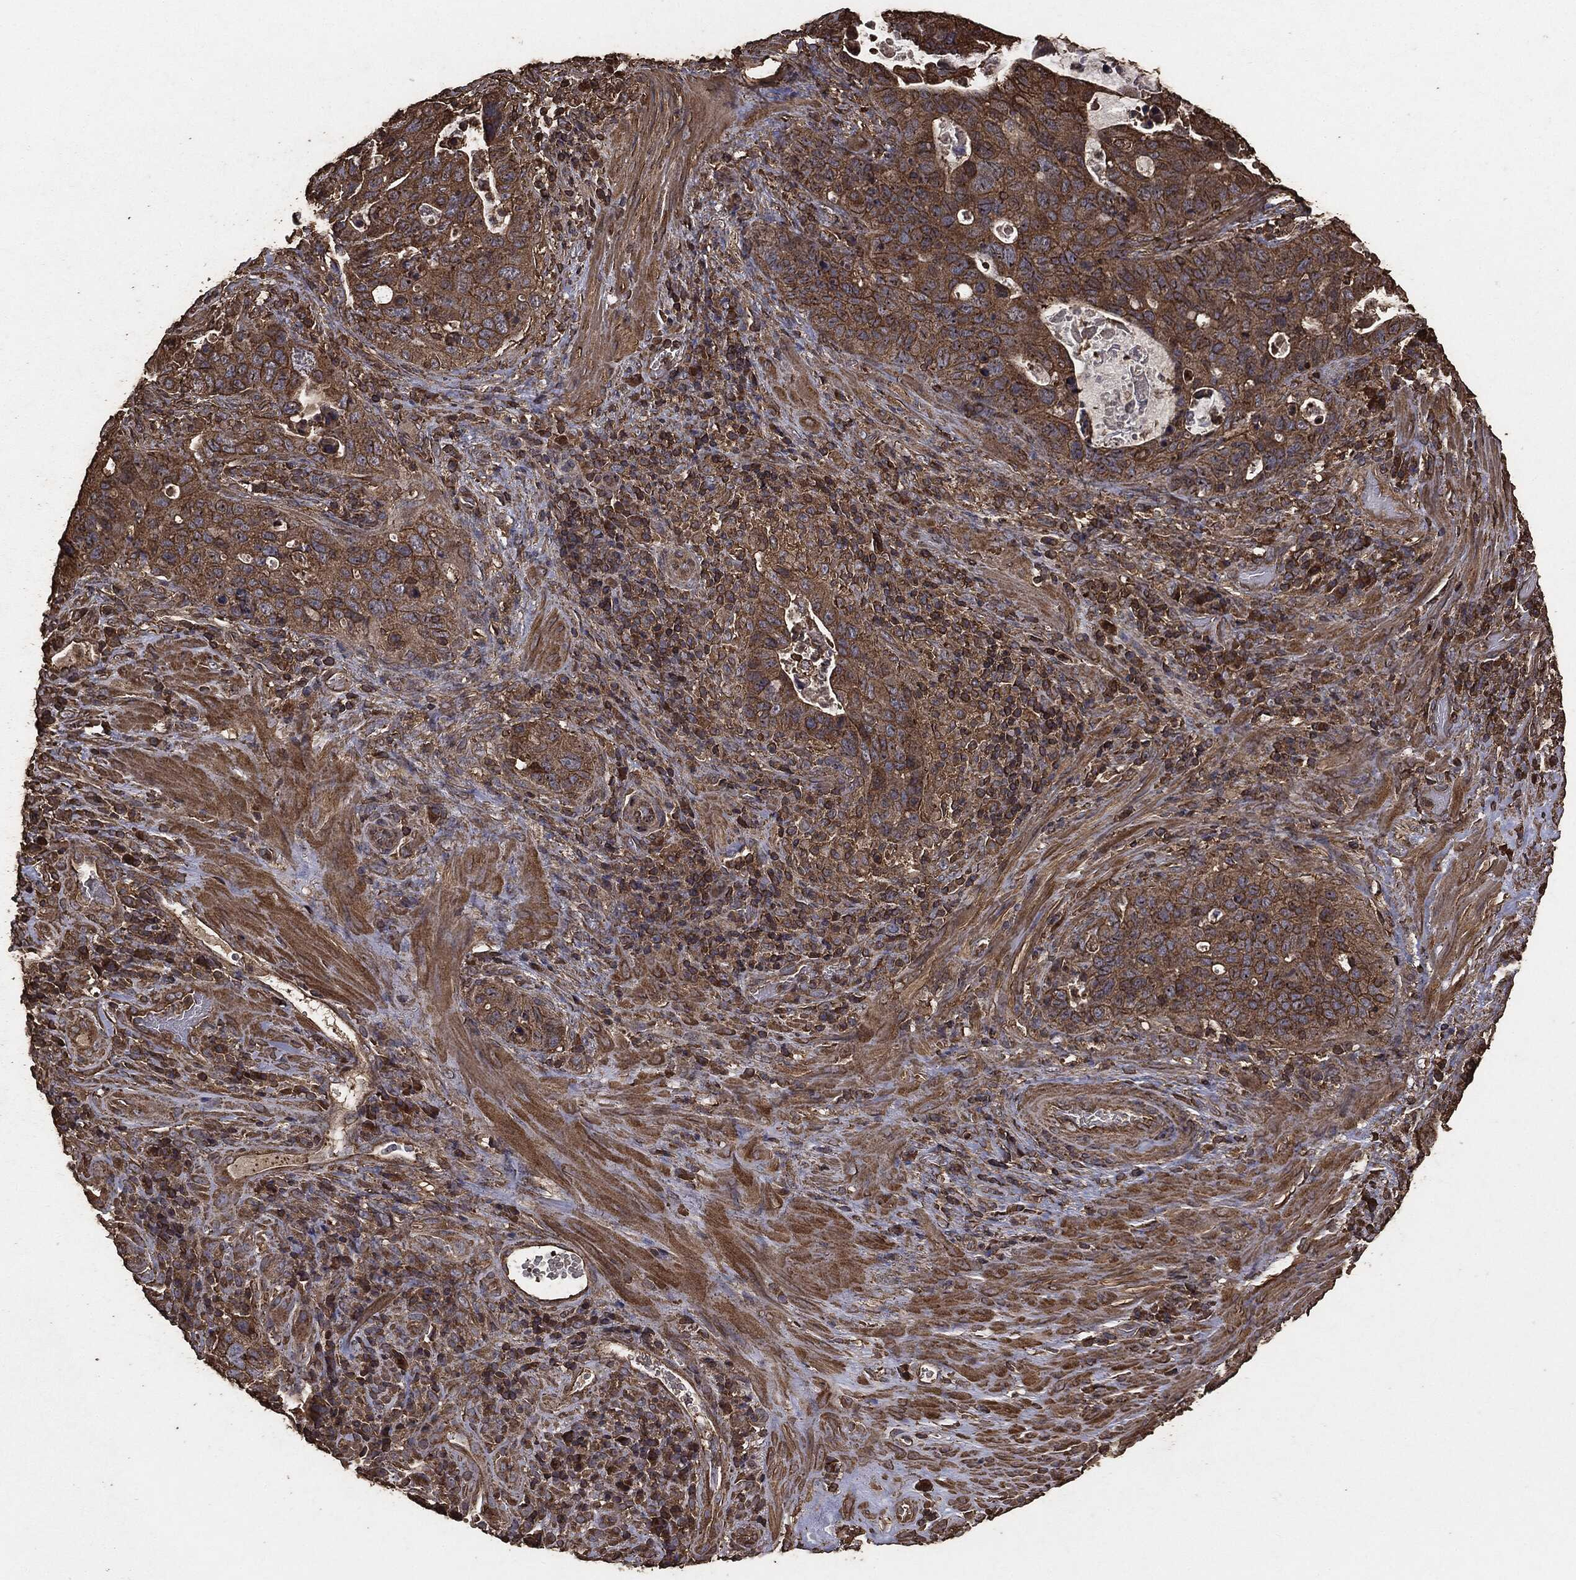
{"staining": {"intensity": "moderate", "quantity": ">75%", "location": "cytoplasmic/membranous"}, "tissue": "stomach cancer", "cell_type": "Tumor cells", "image_type": "cancer", "snomed": [{"axis": "morphology", "description": "Adenocarcinoma, NOS"}, {"axis": "topography", "description": "Stomach"}], "caption": "The immunohistochemical stain highlights moderate cytoplasmic/membranous positivity in tumor cells of adenocarcinoma (stomach) tissue. Nuclei are stained in blue.", "gene": "MTOR", "patient": {"sex": "male", "age": 54}}